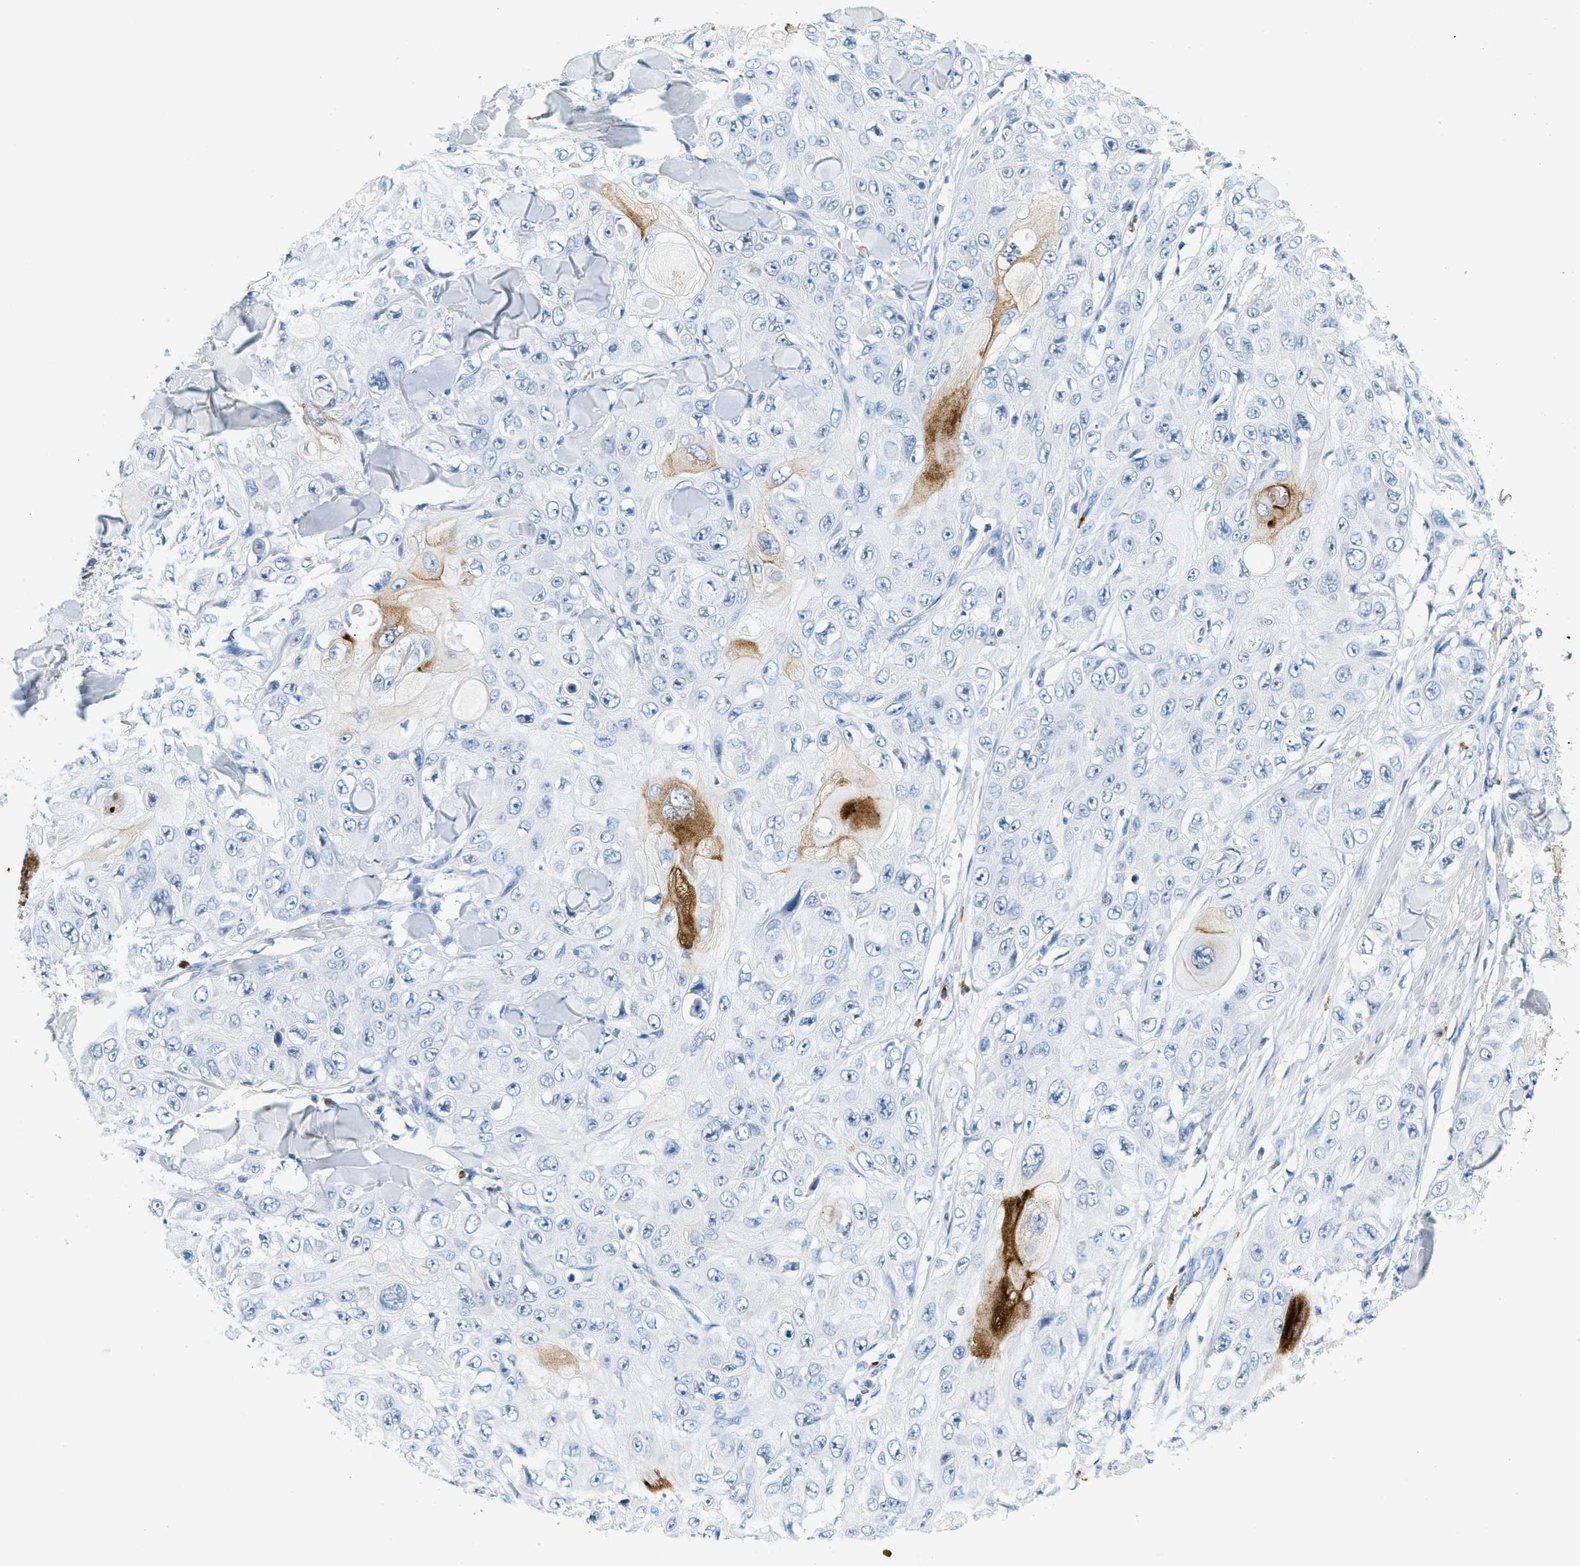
{"staining": {"intensity": "negative", "quantity": "none", "location": "none"}, "tissue": "skin cancer", "cell_type": "Tumor cells", "image_type": "cancer", "snomed": [{"axis": "morphology", "description": "Squamous cell carcinoma, NOS"}, {"axis": "topography", "description": "Skin"}], "caption": "This micrograph is of skin cancer (squamous cell carcinoma) stained with immunohistochemistry to label a protein in brown with the nuclei are counter-stained blue. There is no staining in tumor cells.", "gene": "LCN2", "patient": {"sex": "male", "age": 86}}